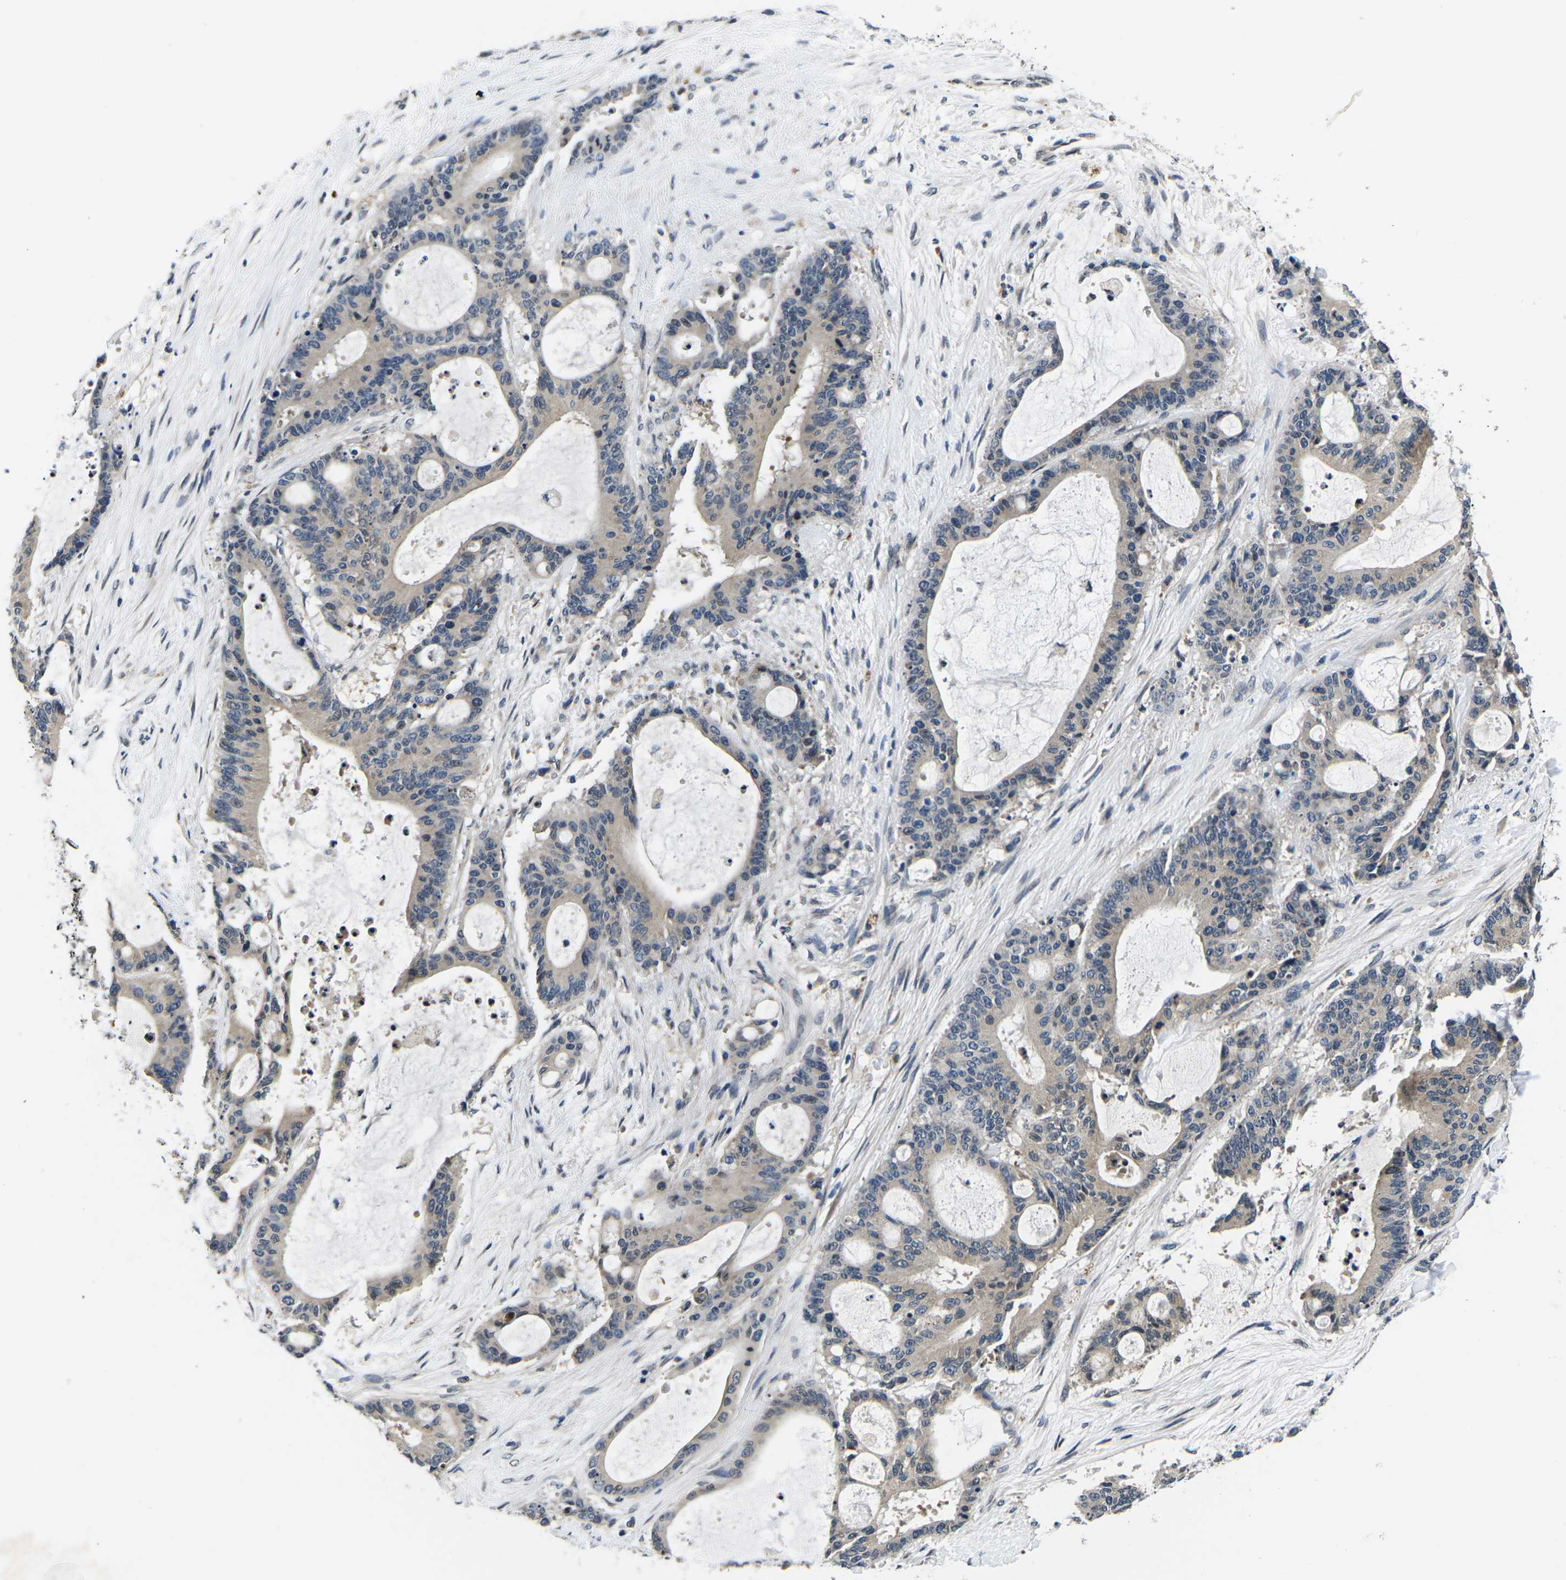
{"staining": {"intensity": "negative", "quantity": "none", "location": "none"}, "tissue": "liver cancer", "cell_type": "Tumor cells", "image_type": "cancer", "snomed": [{"axis": "morphology", "description": "Cholangiocarcinoma"}, {"axis": "topography", "description": "Liver"}], "caption": "Protein analysis of liver cancer (cholangiocarcinoma) displays no significant expression in tumor cells.", "gene": "SNX10", "patient": {"sex": "female", "age": 73}}